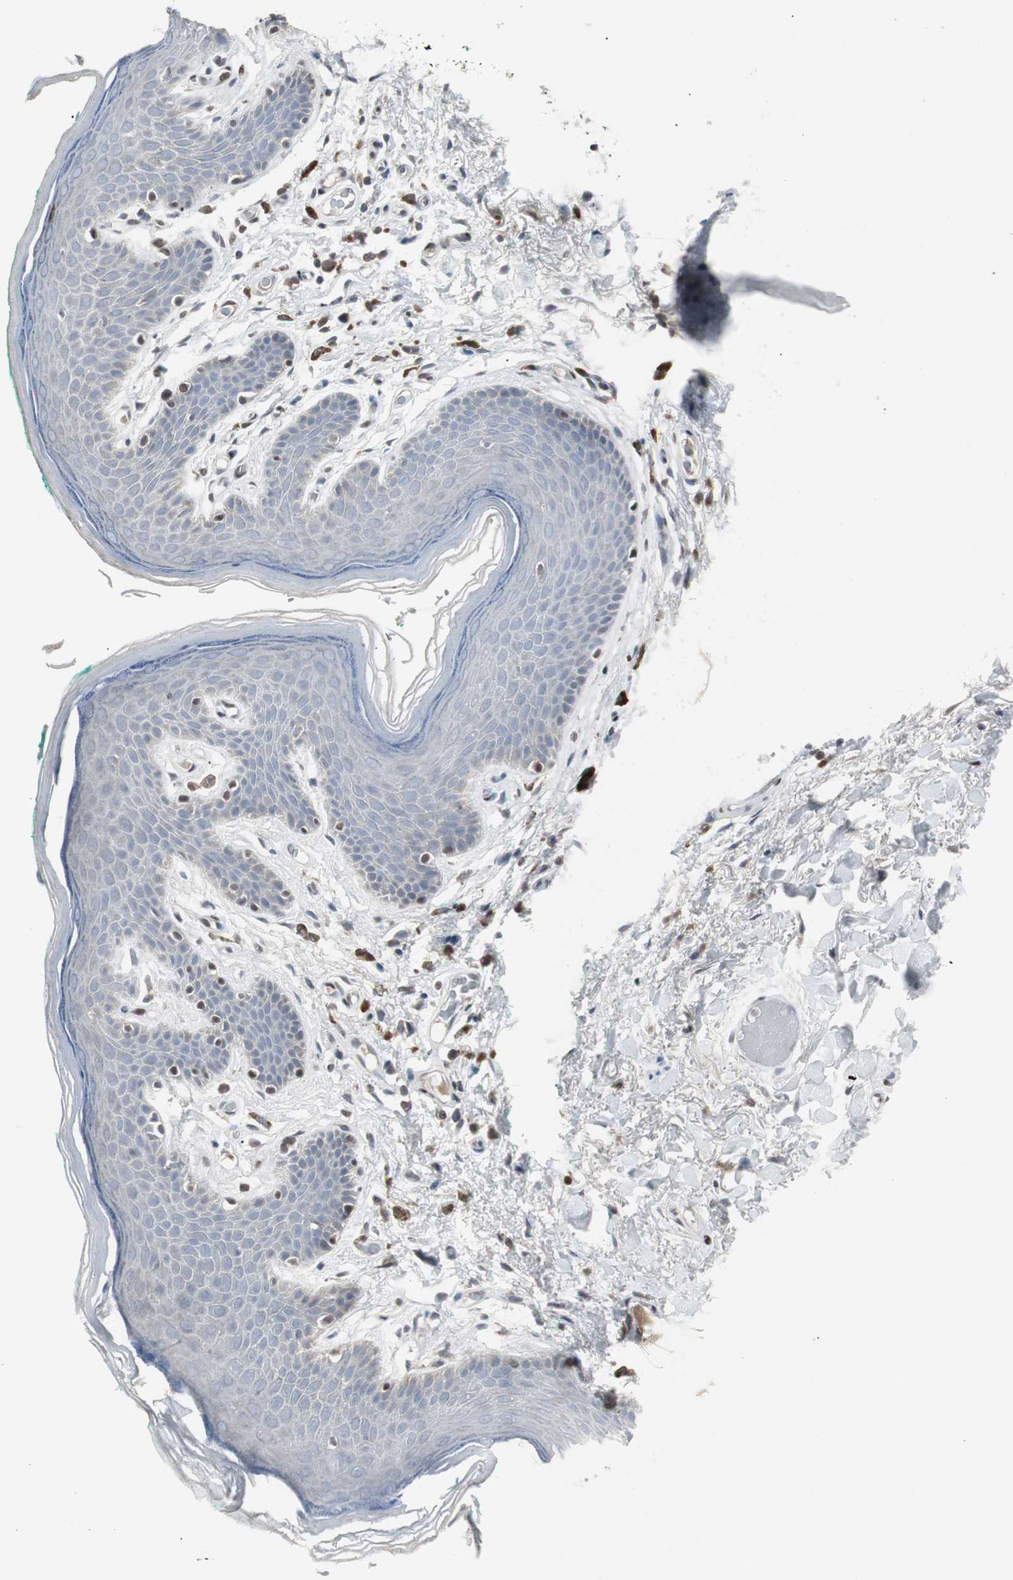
{"staining": {"intensity": "weak", "quantity": "<25%", "location": "nuclear"}, "tissue": "skin", "cell_type": "Epidermal cells", "image_type": "normal", "snomed": [{"axis": "morphology", "description": "Normal tissue, NOS"}, {"axis": "topography", "description": "Anal"}], "caption": "High magnification brightfield microscopy of benign skin stained with DAB (3,3'-diaminobenzidine) (brown) and counterstained with hematoxylin (blue): epidermal cells show no significant positivity.", "gene": "GRK2", "patient": {"sex": "male", "age": 74}}